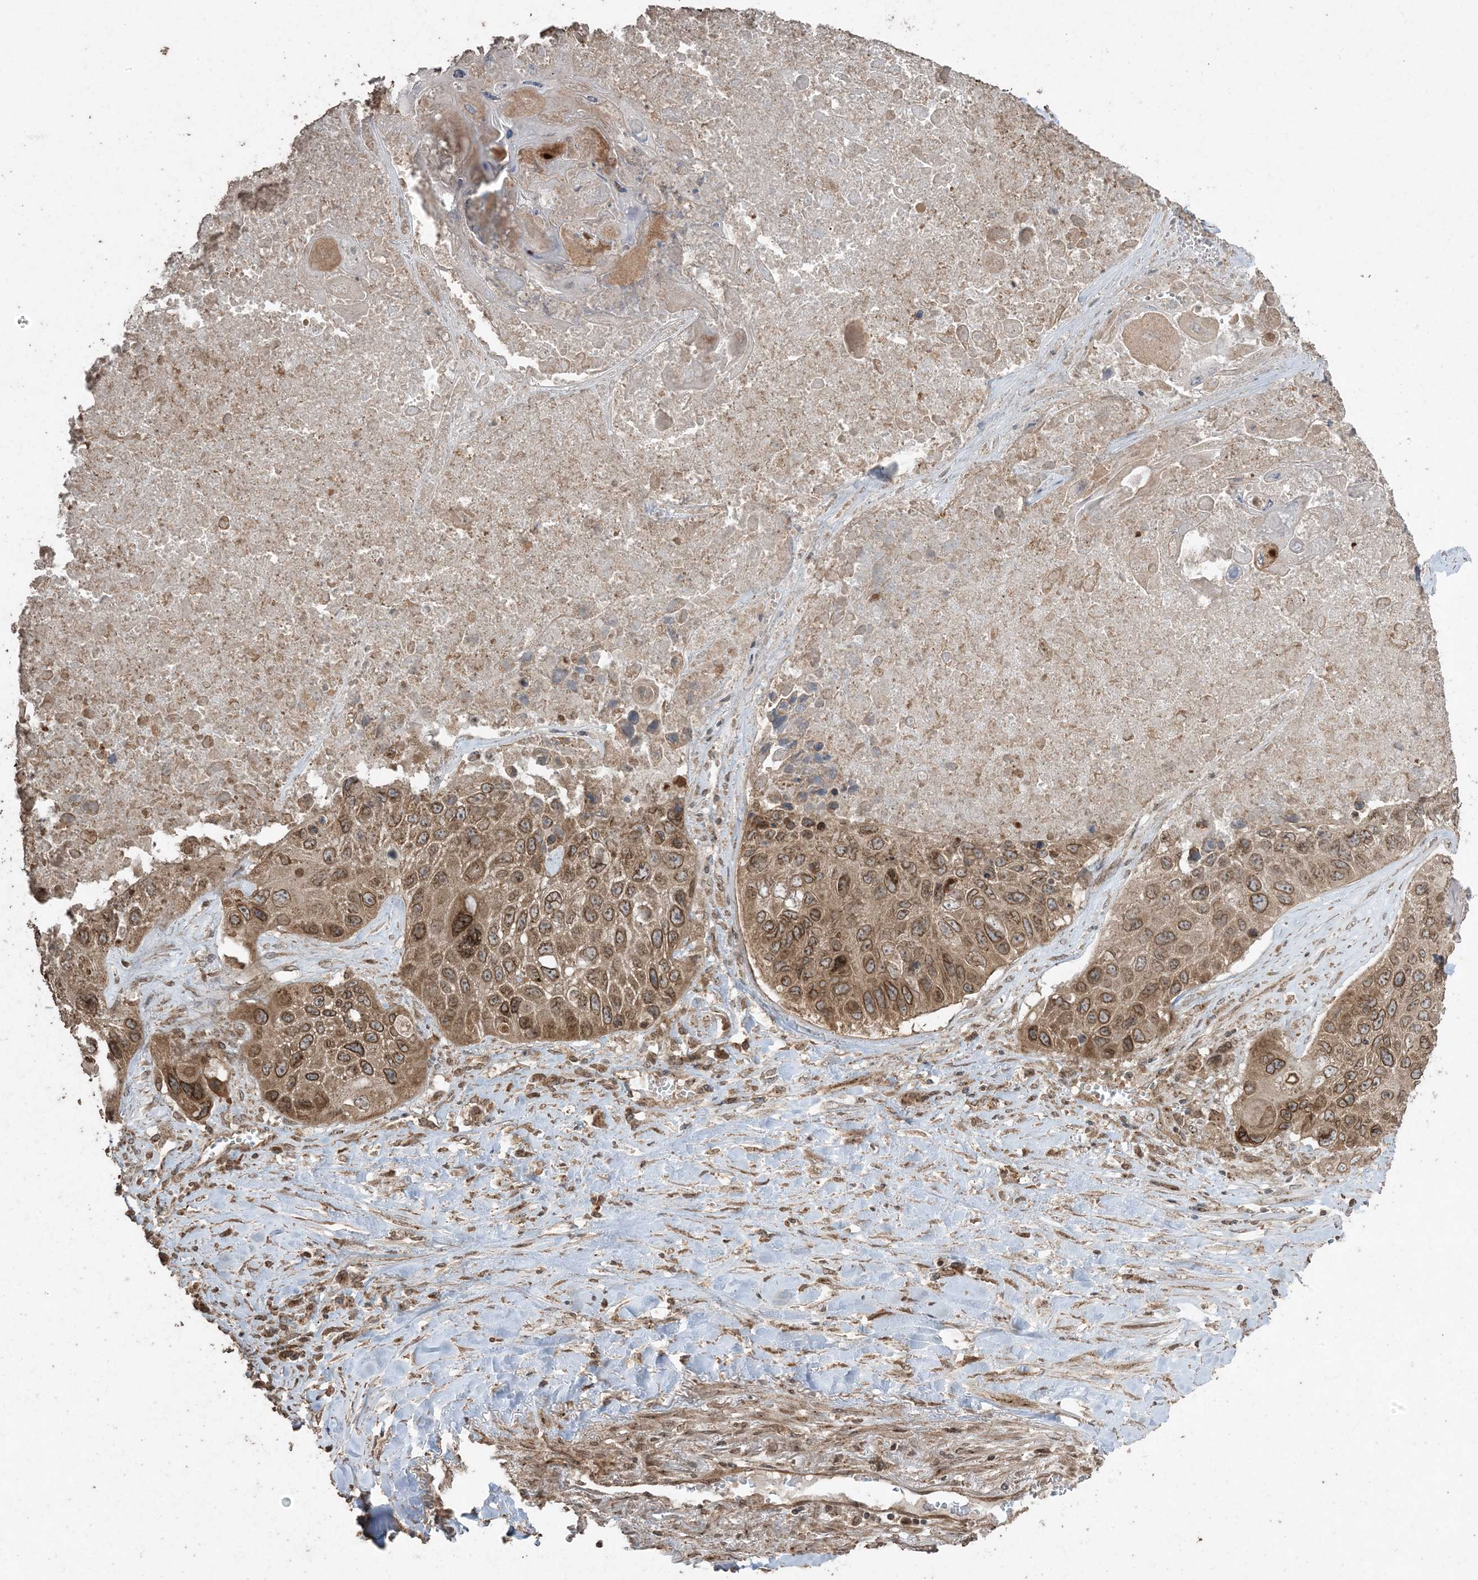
{"staining": {"intensity": "strong", "quantity": ">75%", "location": "cytoplasmic/membranous,nuclear"}, "tissue": "lung cancer", "cell_type": "Tumor cells", "image_type": "cancer", "snomed": [{"axis": "morphology", "description": "Squamous cell carcinoma, NOS"}, {"axis": "topography", "description": "Lung"}], "caption": "Lung cancer was stained to show a protein in brown. There is high levels of strong cytoplasmic/membranous and nuclear positivity in approximately >75% of tumor cells. The staining was performed using DAB (3,3'-diaminobenzidine) to visualize the protein expression in brown, while the nuclei were stained in blue with hematoxylin (Magnification: 20x).", "gene": "DDX19B", "patient": {"sex": "male", "age": 61}}